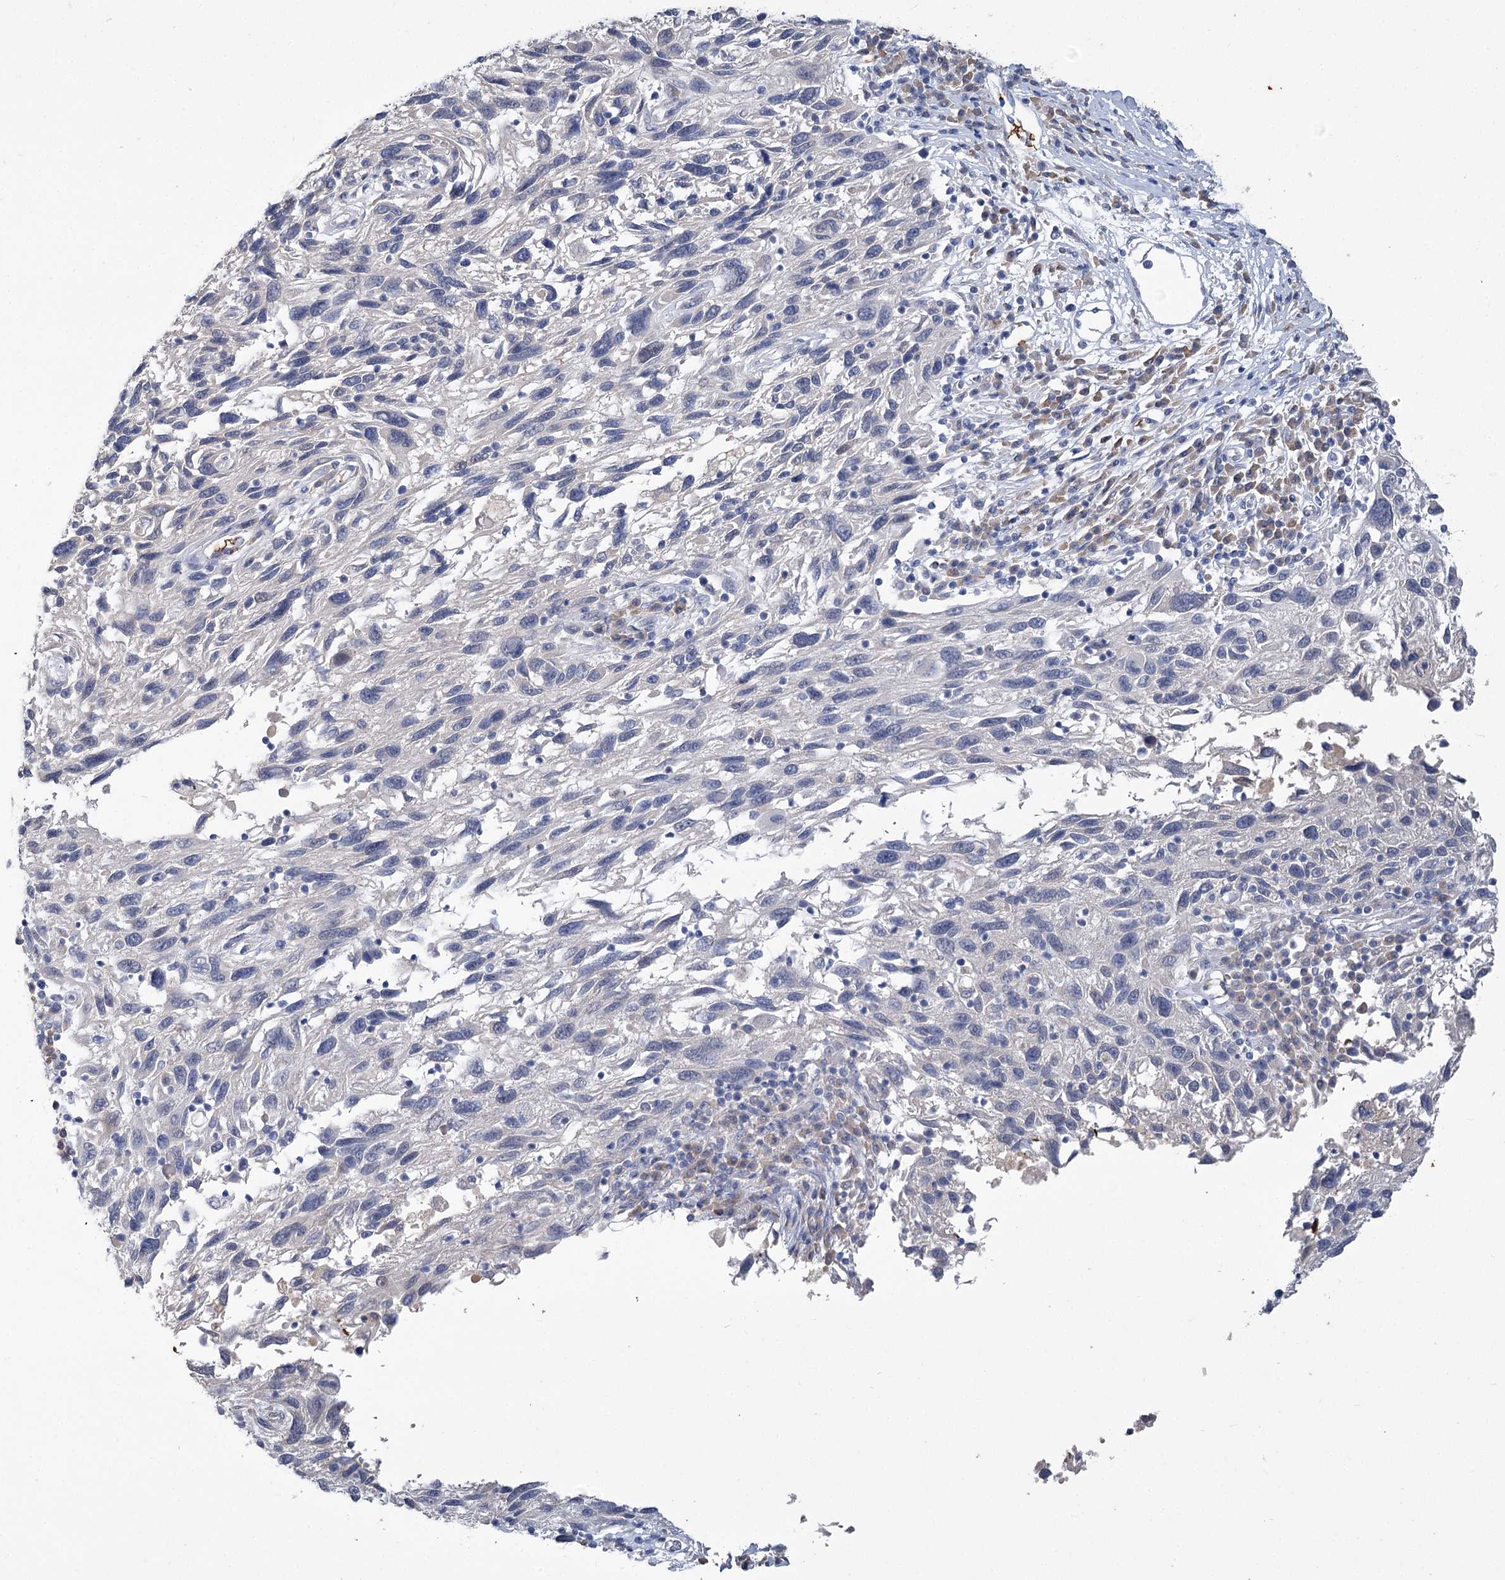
{"staining": {"intensity": "negative", "quantity": "none", "location": "none"}, "tissue": "melanoma", "cell_type": "Tumor cells", "image_type": "cancer", "snomed": [{"axis": "morphology", "description": "Malignant melanoma, NOS"}, {"axis": "topography", "description": "Skin"}], "caption": "DAB immunohistochemical staining of melanoma shows no significant expression in tumor cells. (DAB IHC with hematoxylin counter stain).", "gene": "HBA1", "patient": {"sex": "male", "age": 53}}